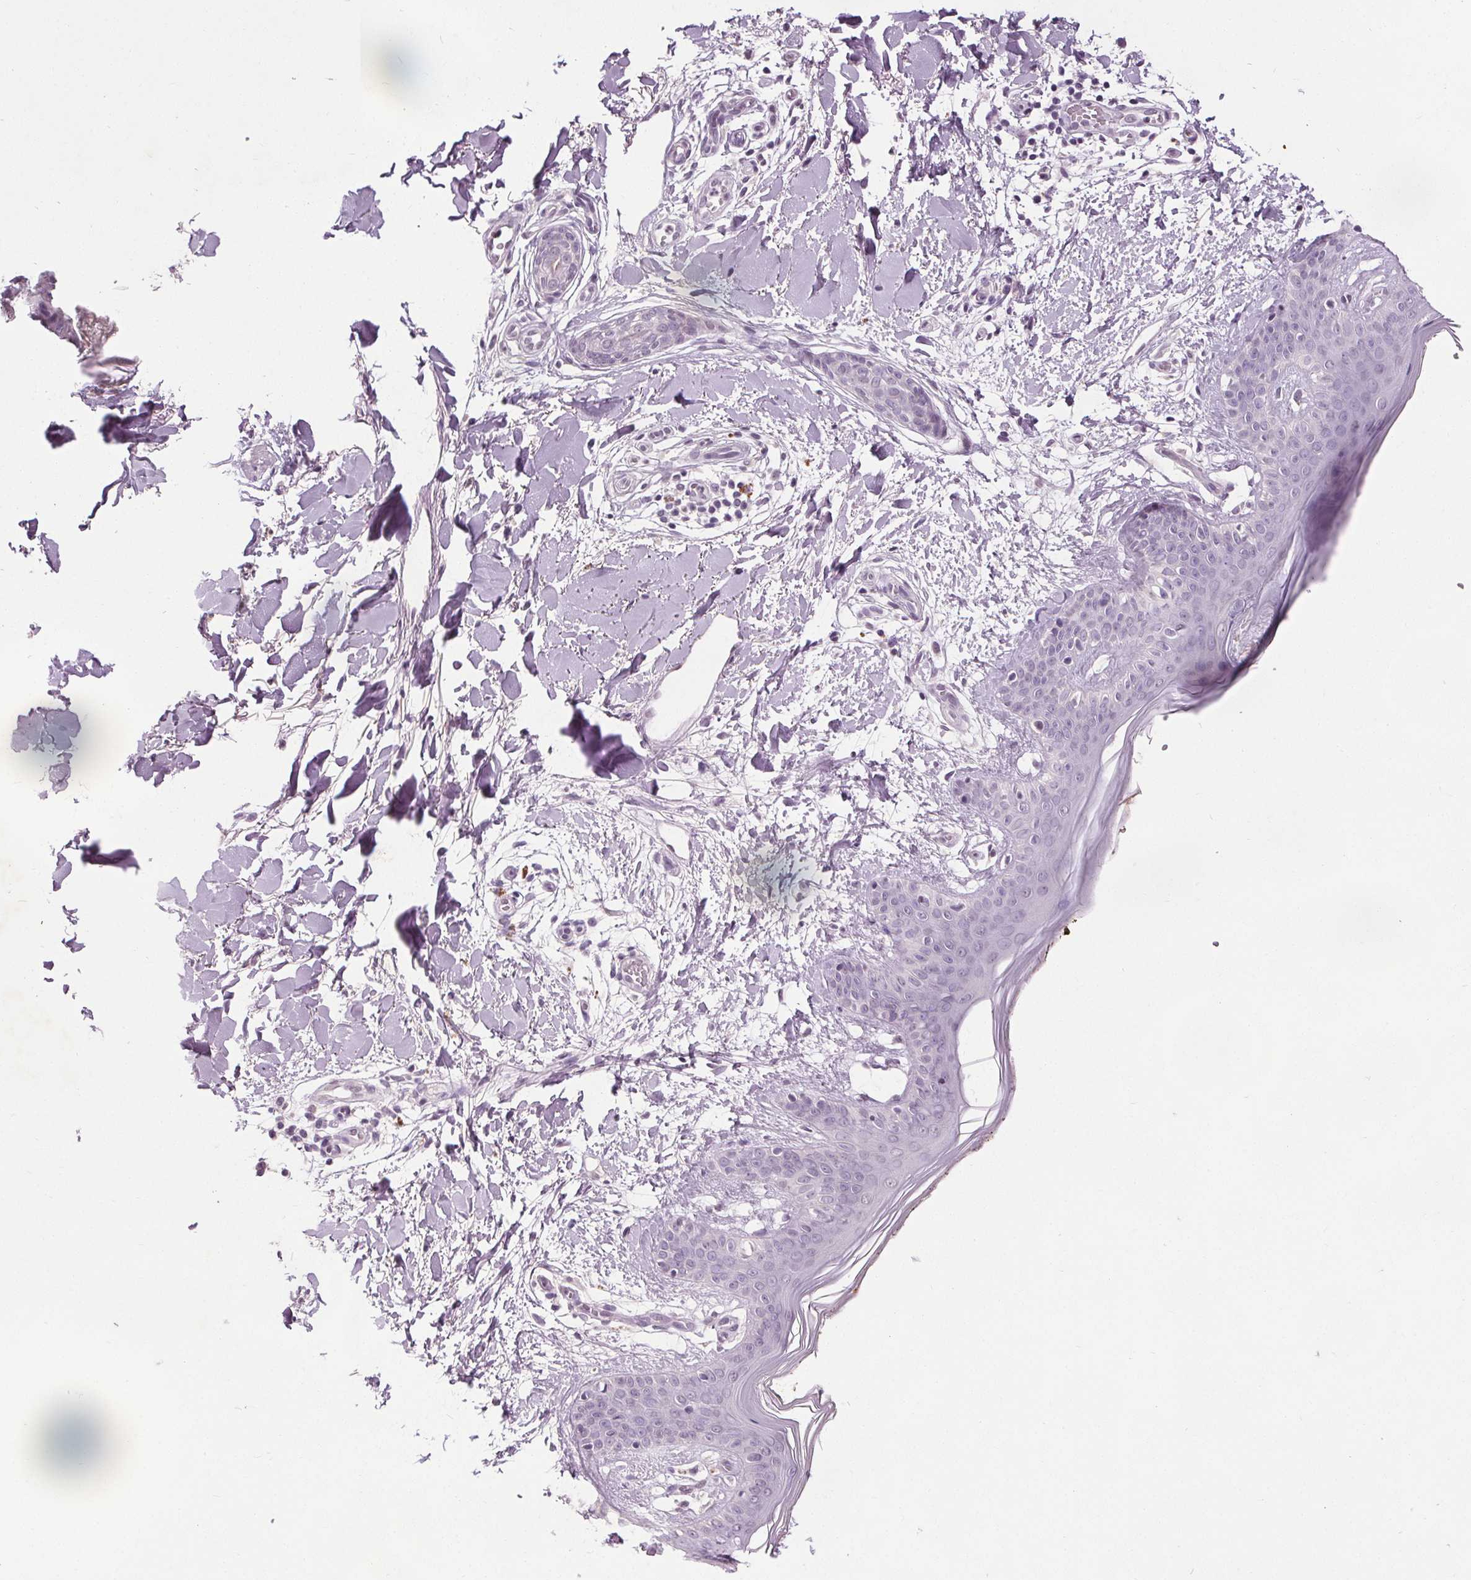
{"staining": {"intensity": "negative", "quantity": "none", "location": "none"}, "tissue": "skin", "cell_type": "Fibroblasts", "image_type": "normal", "snomed": [{"axis": "morphology", "description": "Normal tissue, NOS"}, {"axis": "topography", "description": "Skin"}], "caption": "IHC photomicrograph of unremarkable skin: skin stained with DAB (3,3'-diaminobenzidine) demonstrates no significant protein staining in fibroblasts. (Immunohistochemistry, brightfield microscopy, high magnification).", "gene": "SLC2A9", "patient": {"sex": "female", "age": 34}}